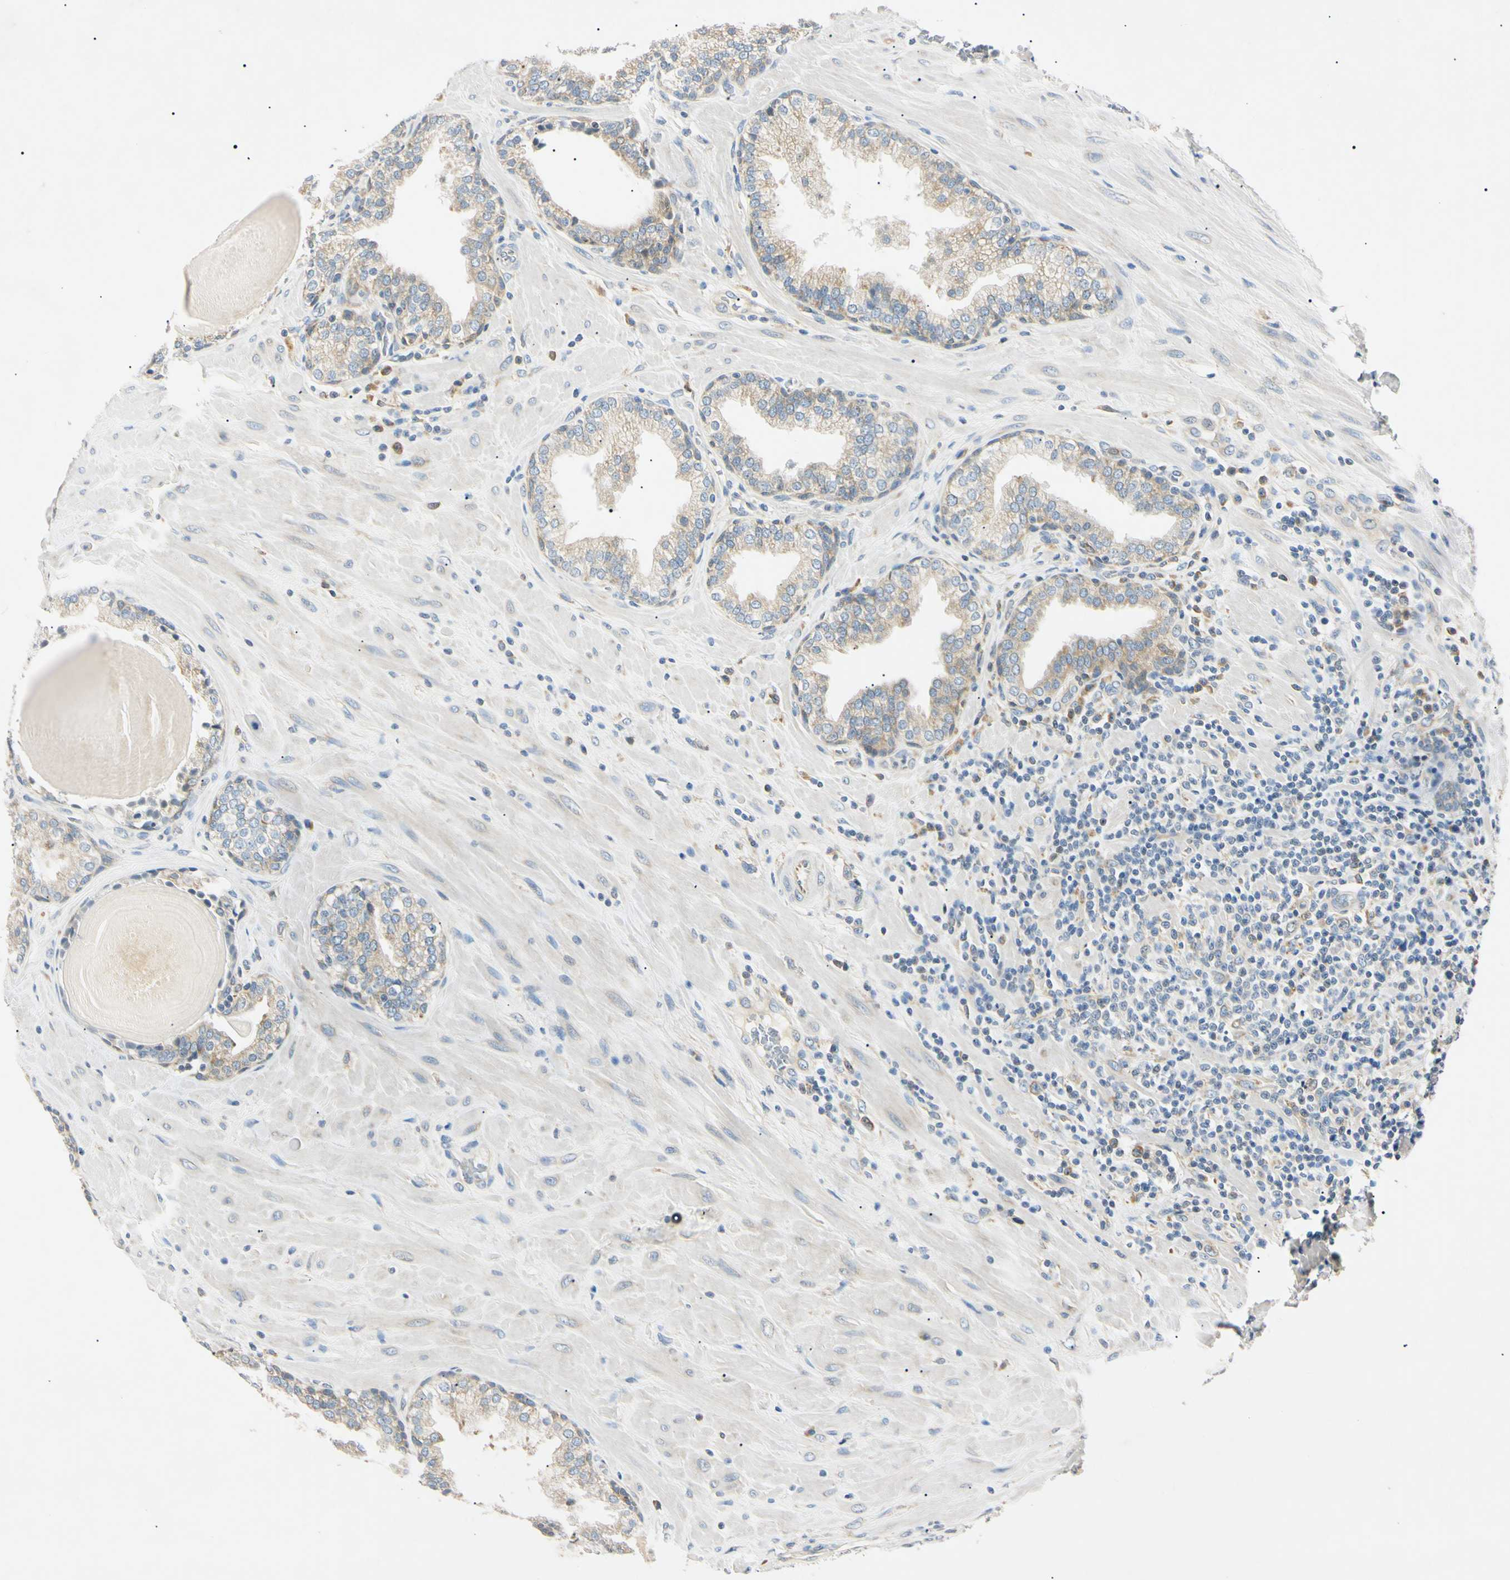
{"staining": {"intensity": "weak", "quantity": ">75%", "location": "cytoplasmic/membranous"}, "tissue": "prostate", "cell_type": "Glandular cells", "image_type": "normal", "snomed": [{"axis": "morphology", "description": "Normal tissue, NOS"}, {"axis": "topography", "description": "Prostate"}], "caption": "Weak cytoplasmic/membranous positivity for a protein is seen in approximately >75% of glandular cells of normal prostate using IHC.", "gene": "DNAJB12", "patient": {"sex": "male", "age": 51}}